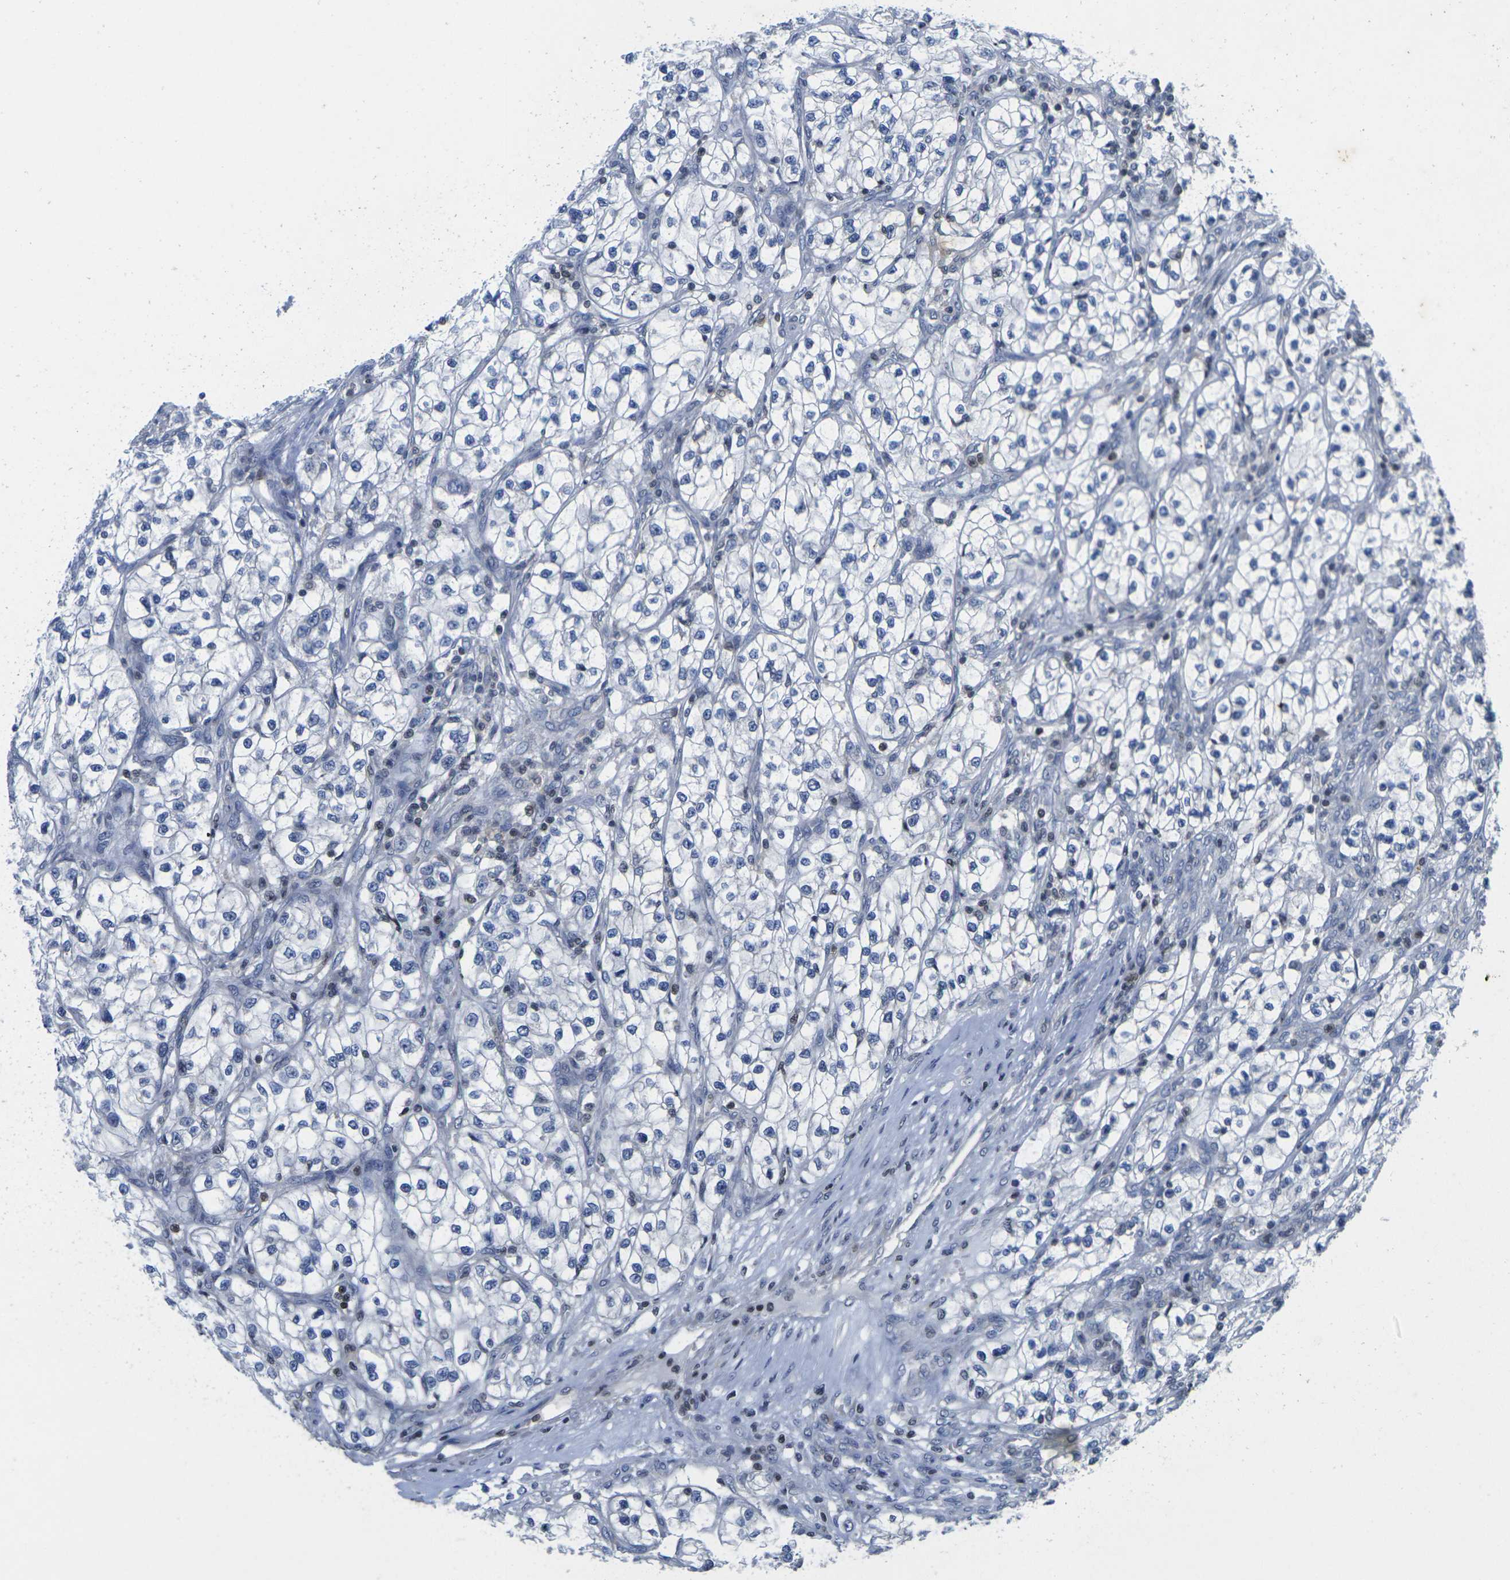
{"staining": {"intensity": "negative", "quantity": "none", "location": "none"}, "tissue": "renal cancer", "cell_type": "Tumor cells", "image_type": "cancer", "snomed": [{"axis": "morphology", "description": "Adenocarcinoma, NOS"}, {"axis": "topography", "description": "Kidney"}], "caption": "This is a histopathology image of immunohistochemistry (IHC) staining of renal cancer, which shows no positivity in tumor cells. (Immunohistochemistry, brightfield microscopy, high magnification).", "gene": "IKZF1", "patient": {"sex": "female", "age": 57}}